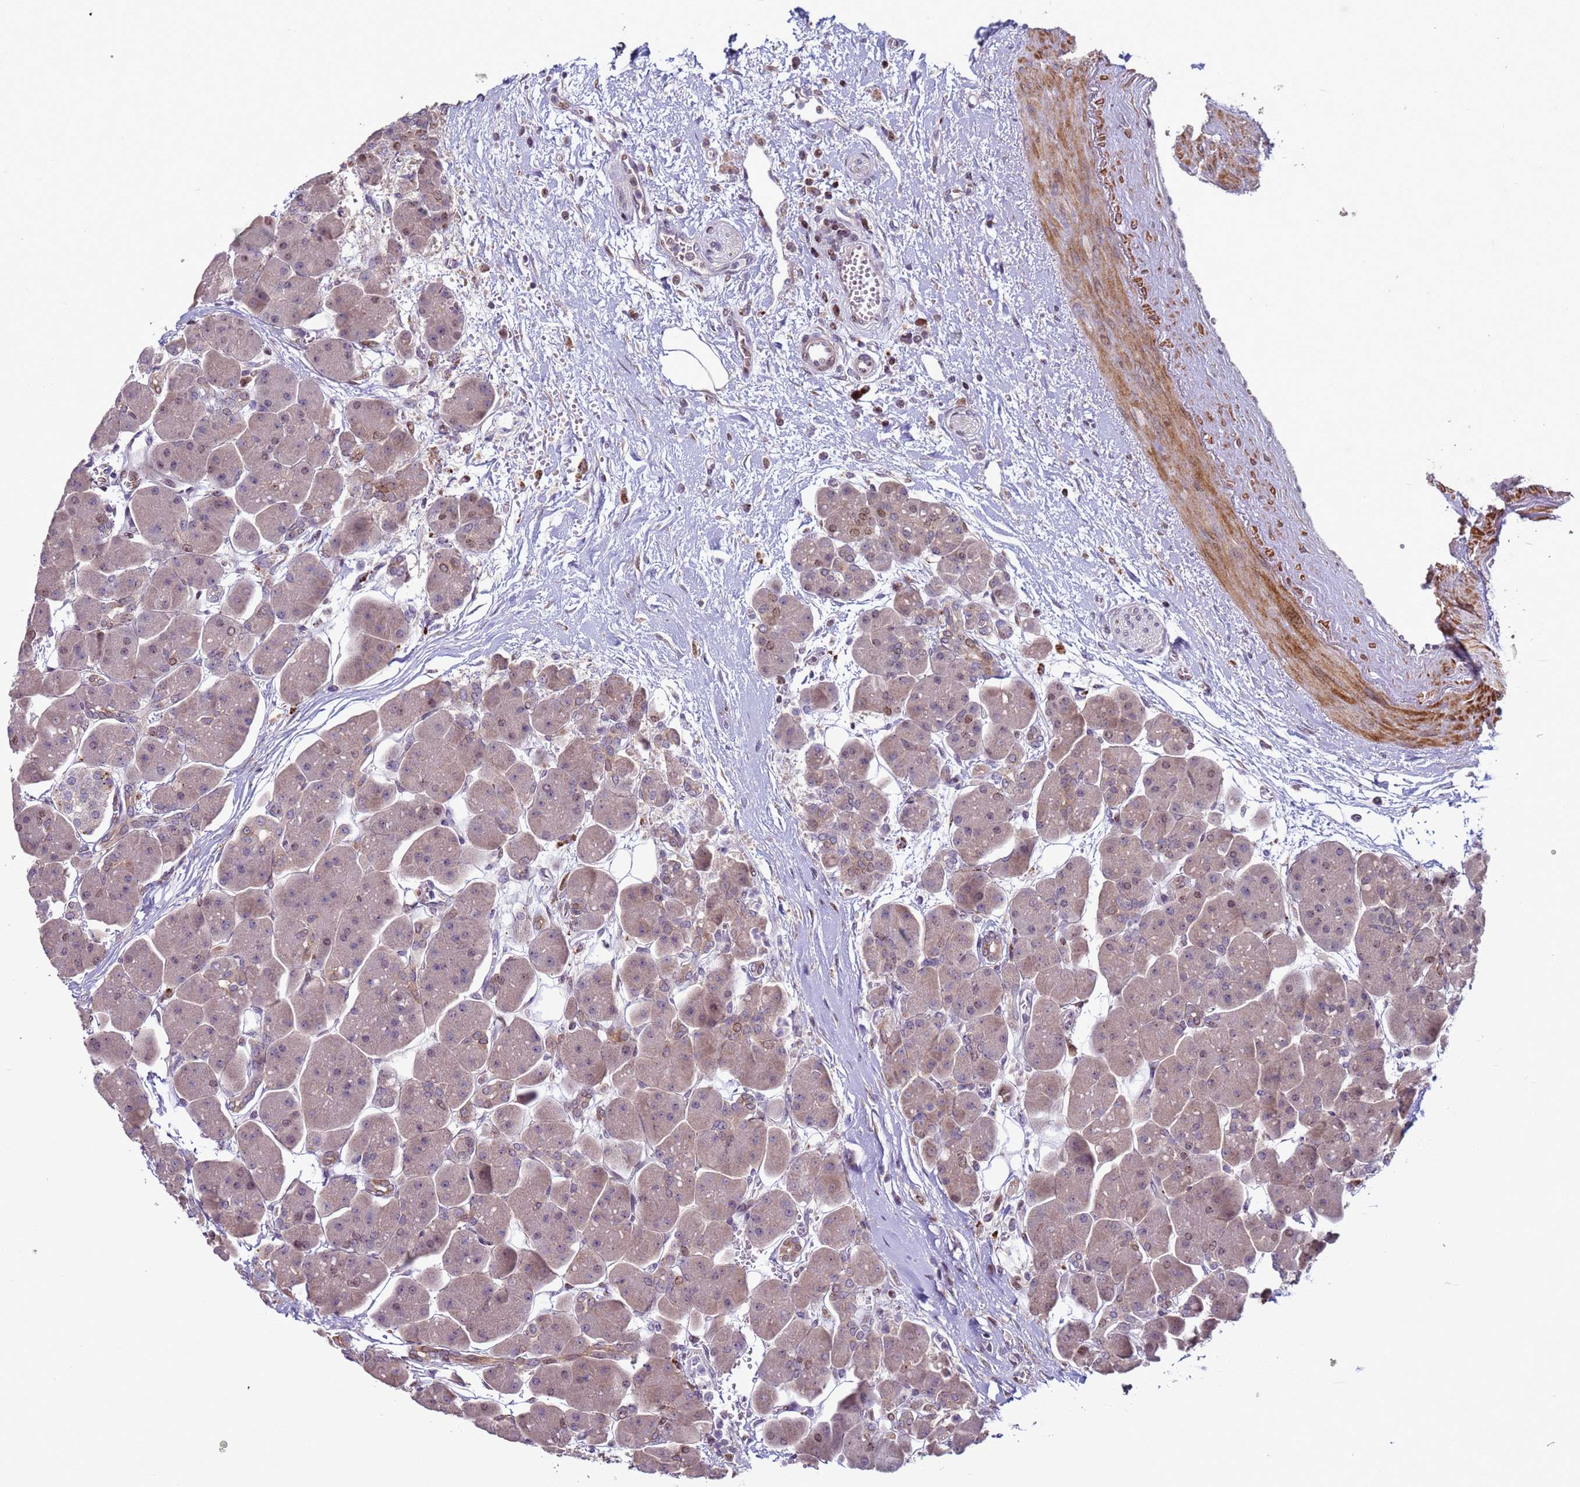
{"staining": {"intensity": "moderate", "quantity": "25%-75%", "location": "nuclear"}, "tissue": "pancreas", "cell_type": "Exocrine glandular cells", "image_type": "normal", "snomed": [{"axis": "morphology", "description": "Normal tissue, NOS"}, {"axis": "topography", "description": "Pancreas"}], "caption": "Exocrine glandular cells show medium levels of moderate nuclear staining in about 25%-75% of cells in normal pancreas.", "gene": "HGH1", "patient": {"sex": "male", "age": 66}}